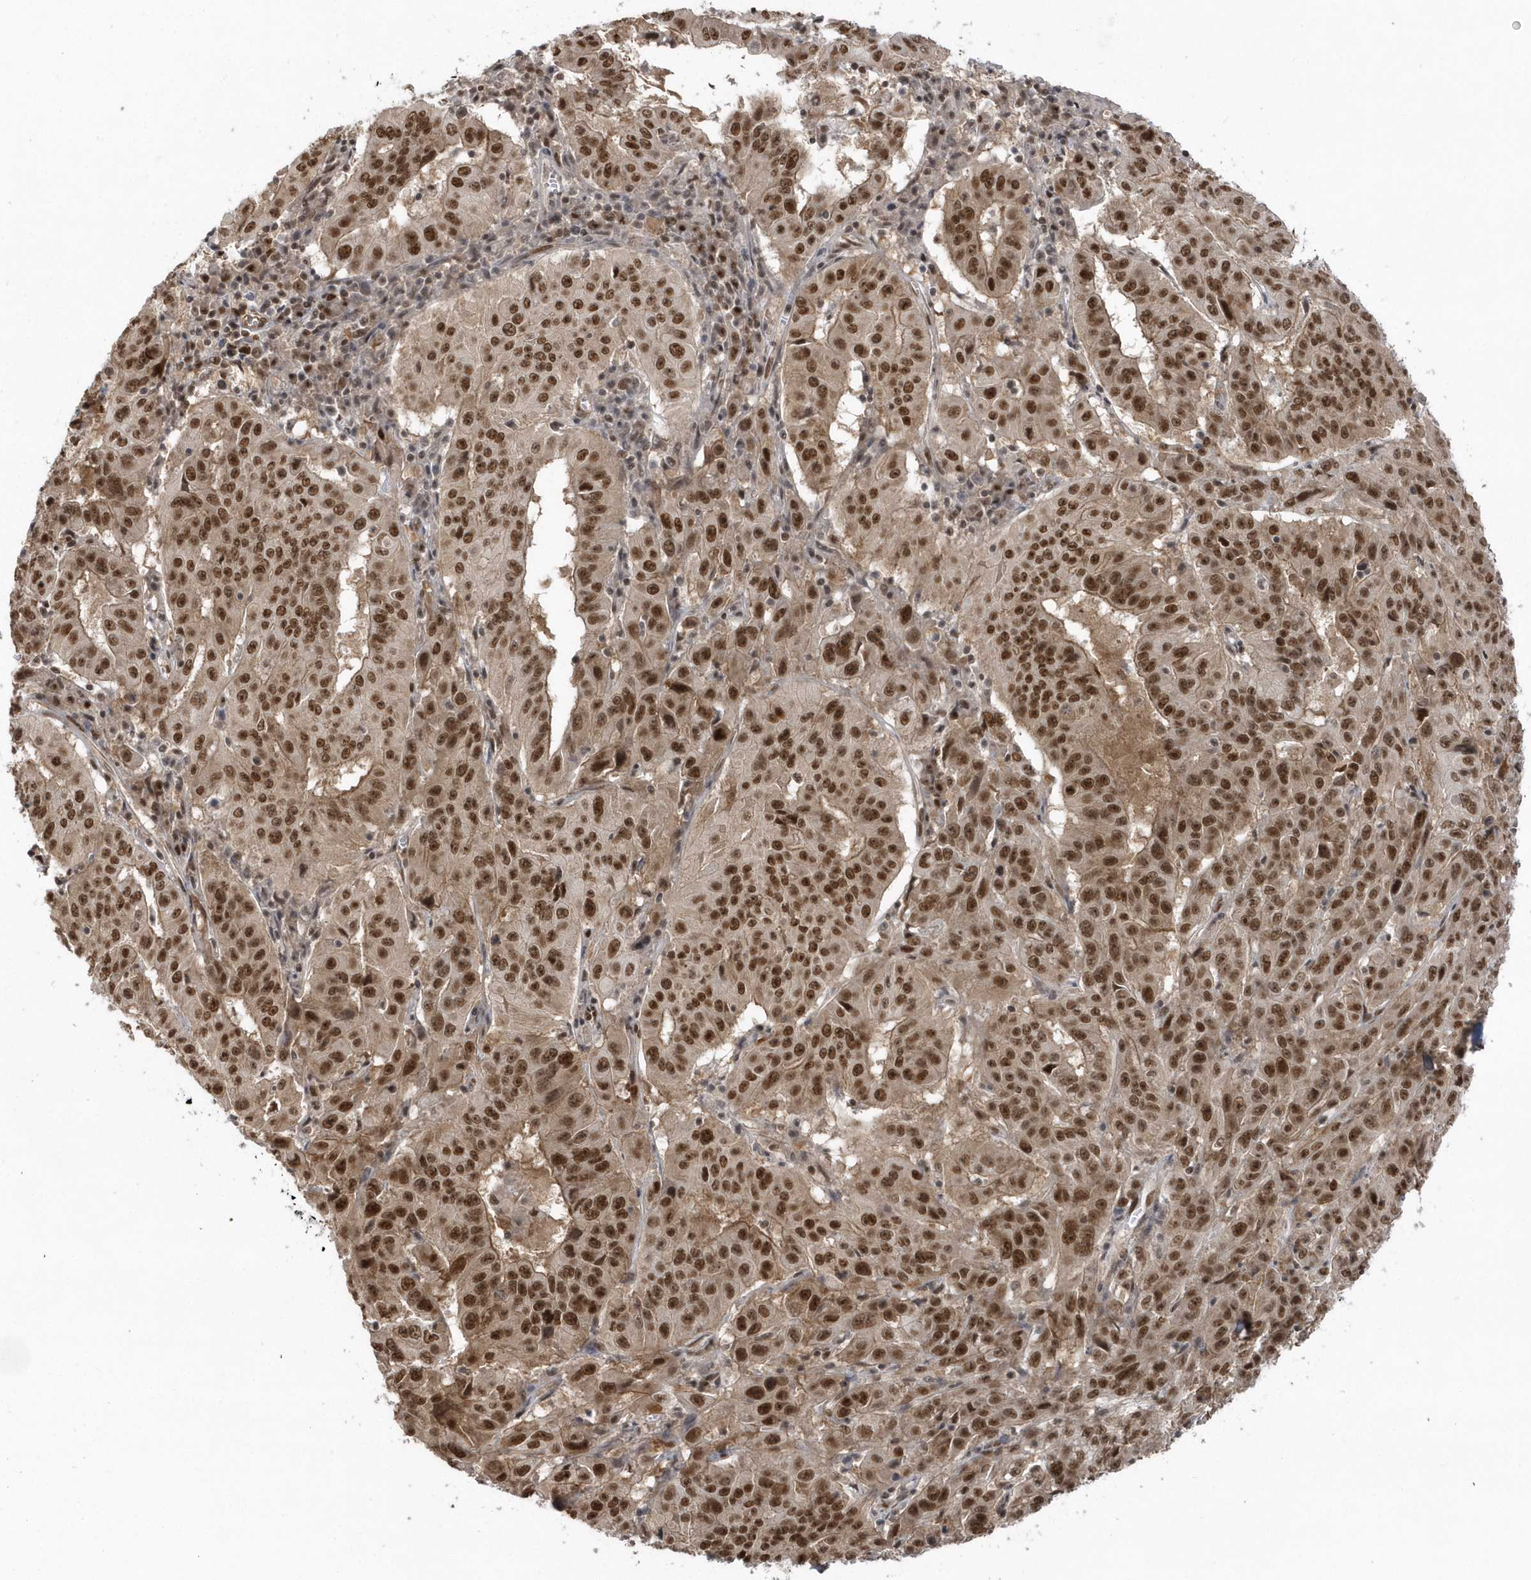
{"staining": {"intensity": "strong", "quantity": ">75%", "location": "nuclear"}, "tissue": "pancreatic cancer", "cell_type": "Tumor cells", "image_type": "cancer", "snomed": [{"axis": "morphology", "description": "Adenocarcinoma, NOS"}, {"axis": "topography", "description": "Pancreas"}], "caption": "A high-resolution micrograph shows immunohistochemistry (IHC) staining of adenocarcinoma (pancreatic), which exhibits strong nuclear expression in about >75% of tumor cells.", "gene": "SEPHS1", "patient": {"sex": "male", "age": 63}}